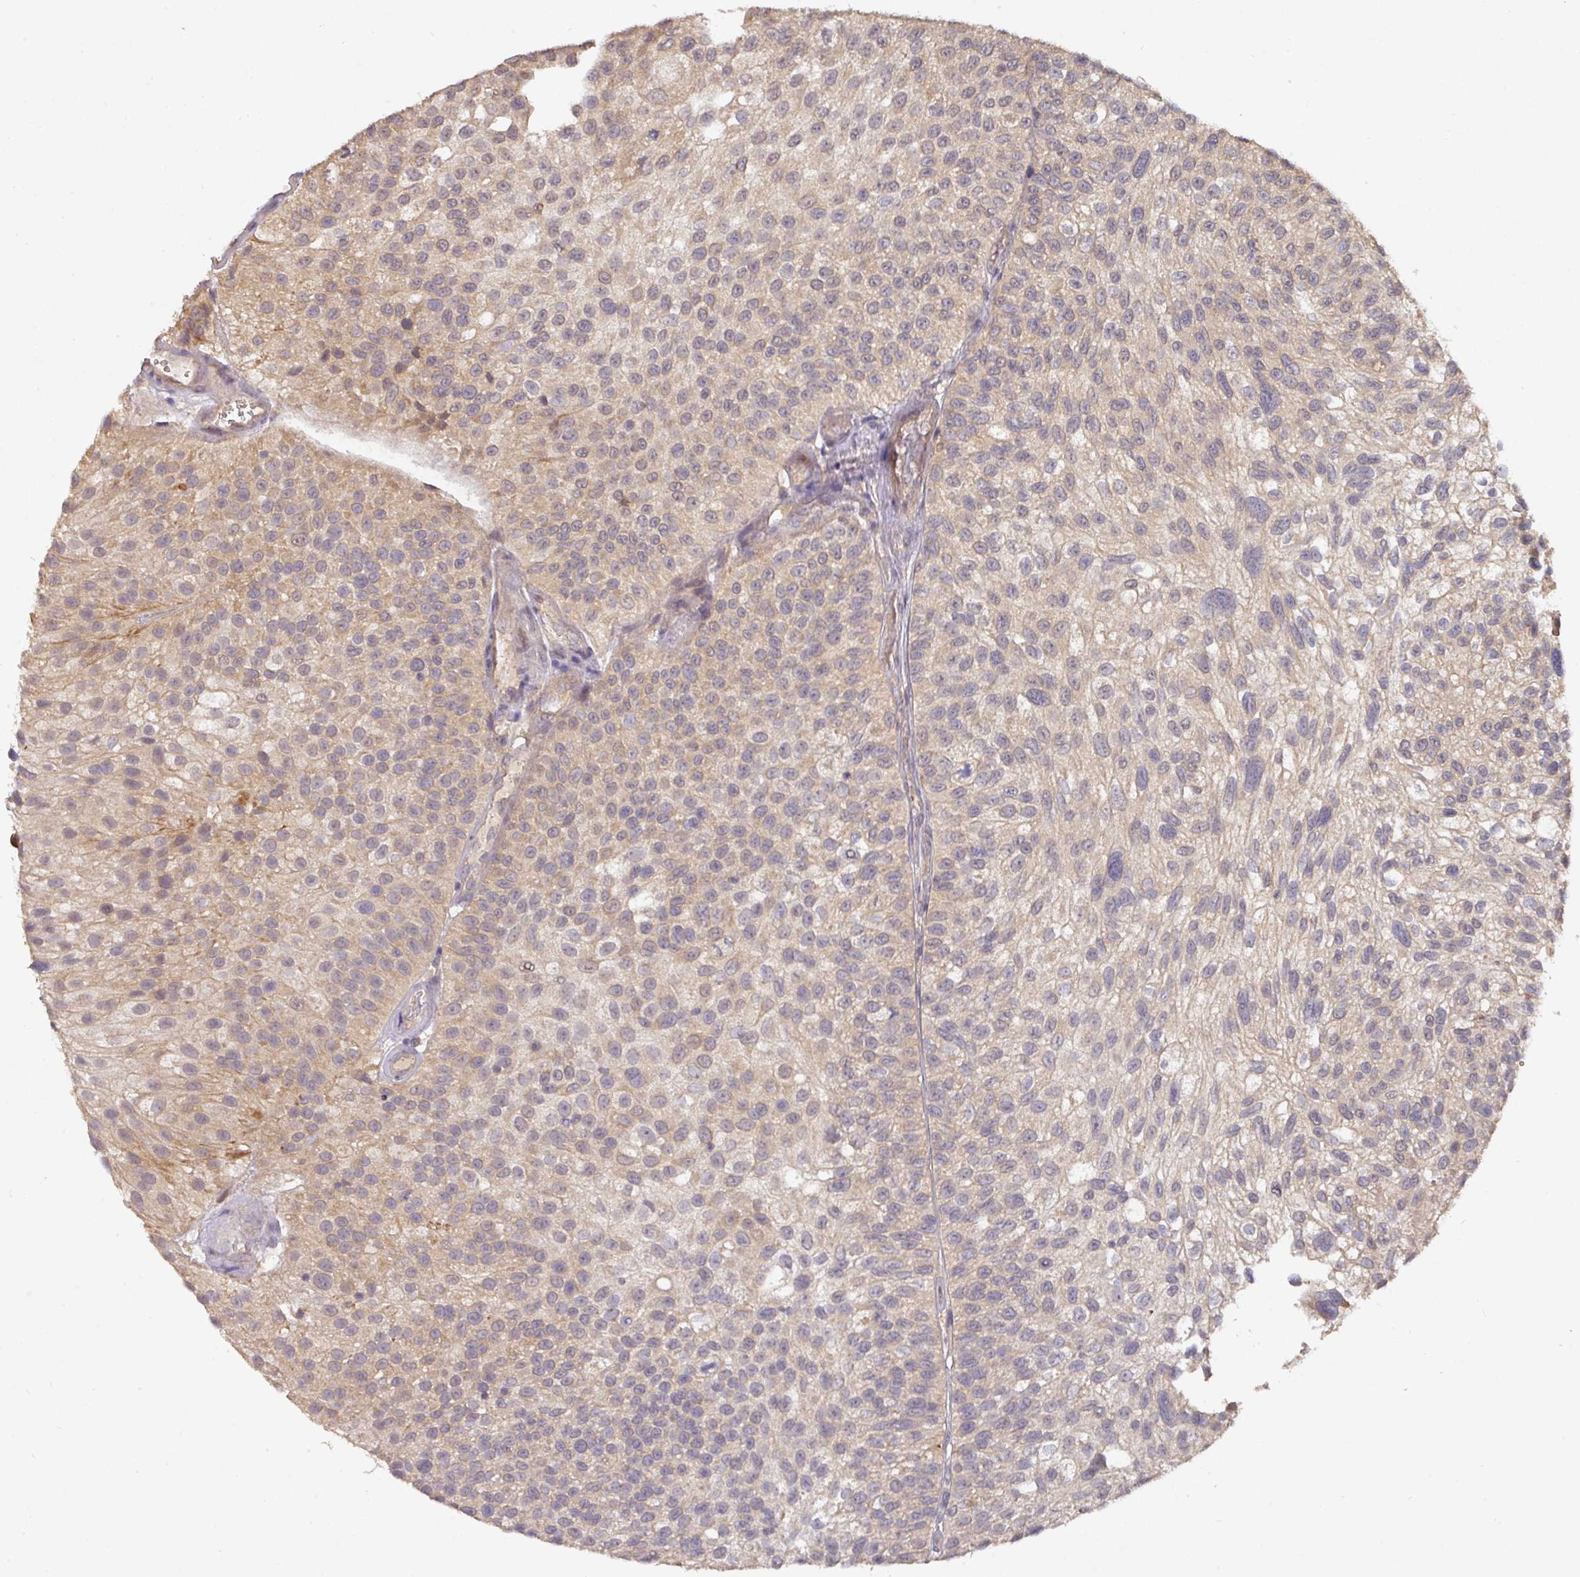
{"staining": {"intensity": "weak", "quantity": "25%-75%", "location": "cytoplasmic/membranous"}, "tissue": "urothelial cancer", "cell_type": "Tumor cells", "image_type": "cancer", "snomed": [{"axis": "morphology", "description": "Urothelial carcinoma, NOS"}, {"axis": "topography", "description": "Urinary bladder"}], "caption": "Immunohistochemical staining of urothelial cancer demonstrates low levels of weak cytoplasmic/membranous protein positivity in approximately 25%-75% of tumor cells. The protein is stained brown, and the nuclei are stained in blue (DAB (3,3'-diaminobenzidine) IHC with brightfield microscopy, high magnification).", "gene": "ACVR2B", "patient": {"sex": "male", "age": 87}}